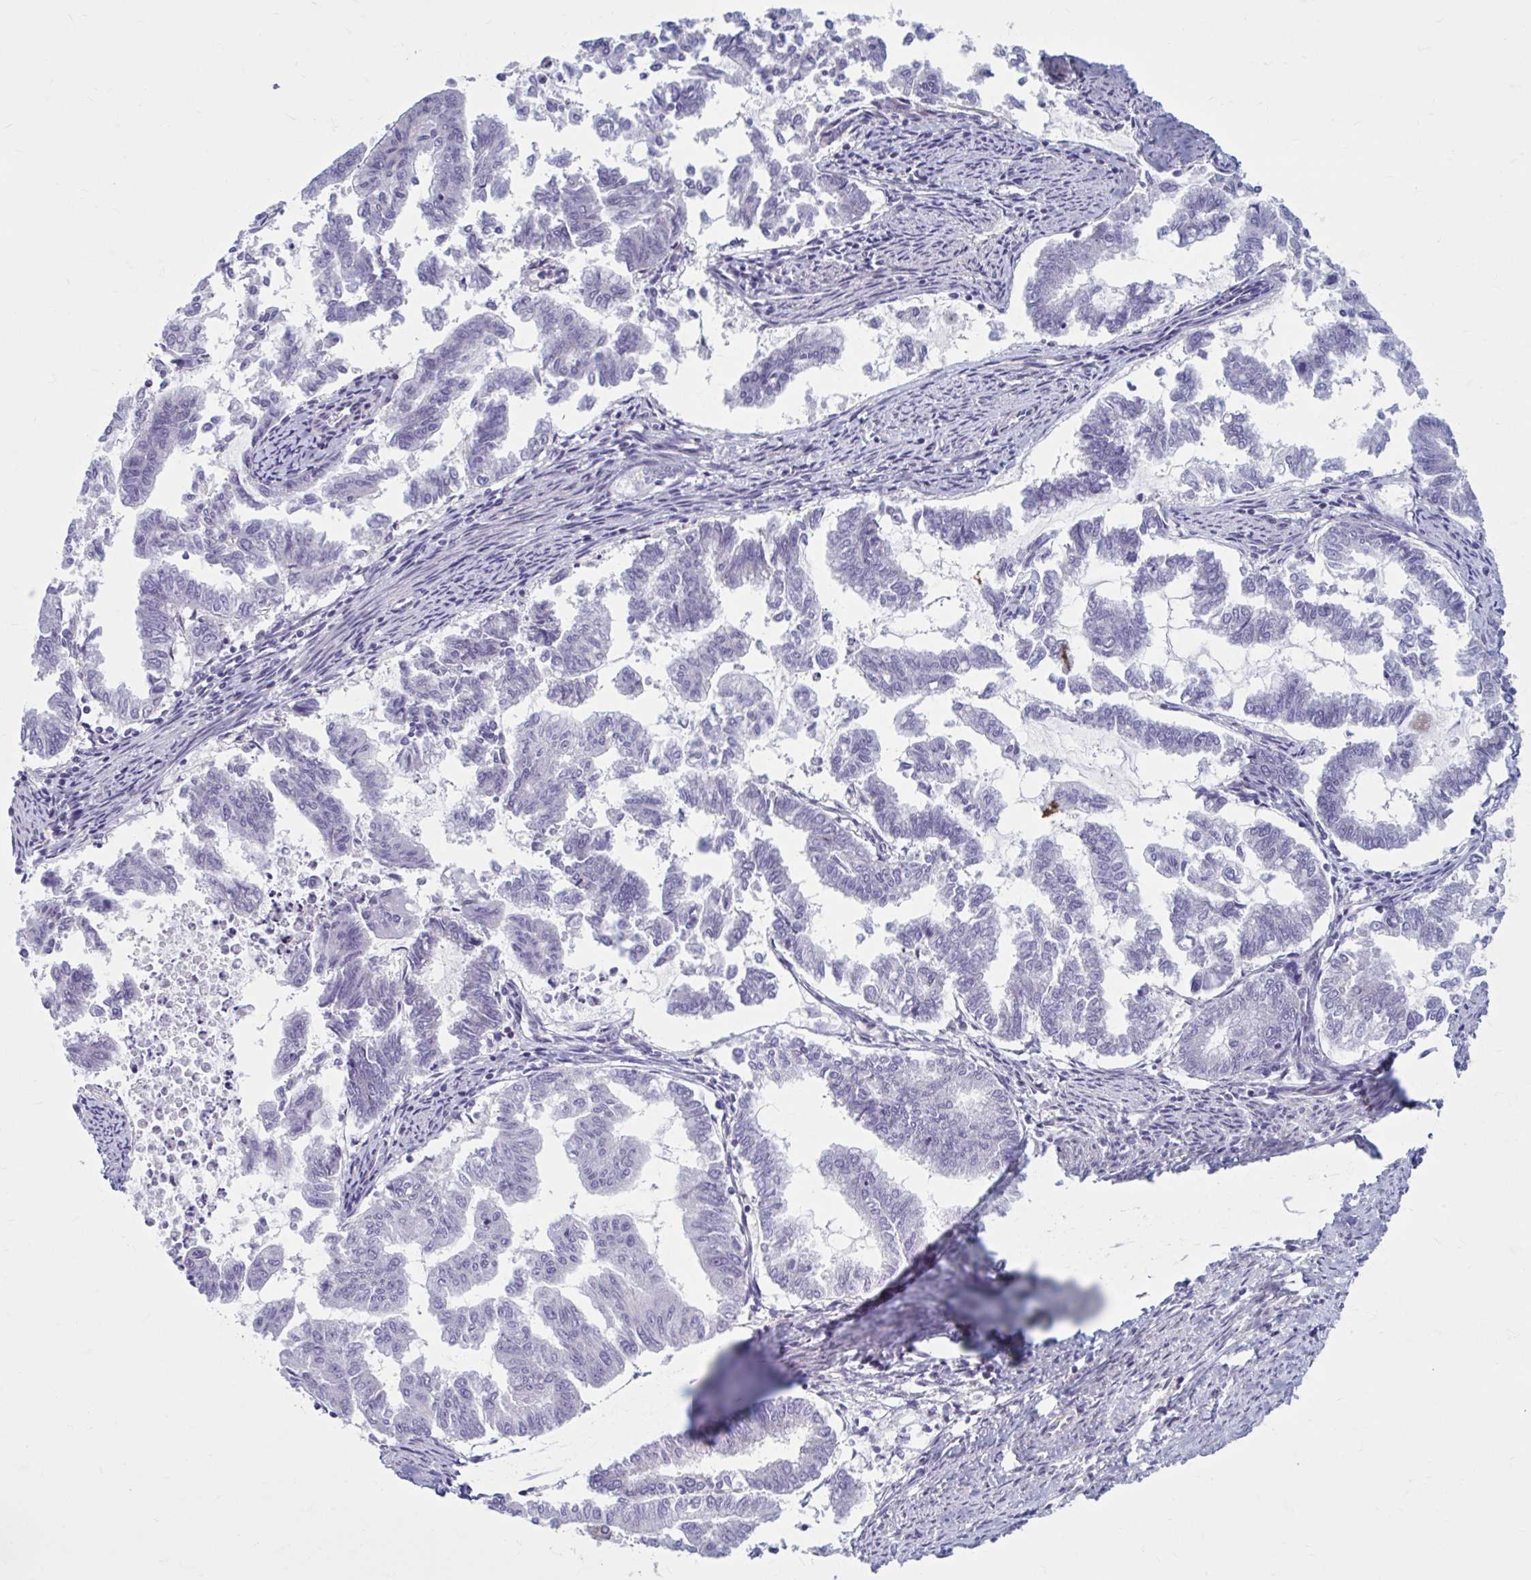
{"staining": {"intensity": "moderate", "quantity": "<25%", "location": "cytoplasmic/membranous"}, "tissue": "endometrial cancer", "cell_type": "Tumor cells", "image_type": "cancer", "snomed": [{"axis": "morphology", "description": "Adenocarcinoma, NOS"}, {"axis": "topography", "description": "Endometrium"}], "caption": "This image displays adenocarcinoma (endometrial) stained with immunohistochemistry (IHC) to label a protein in brown. The cytoplasmic/membranous of tumor cells show moderate positivity for the protein. Nuclei are counter-stained blue.", "gene": "CHST3", "patient": {"sex": "female", "age": 79}}